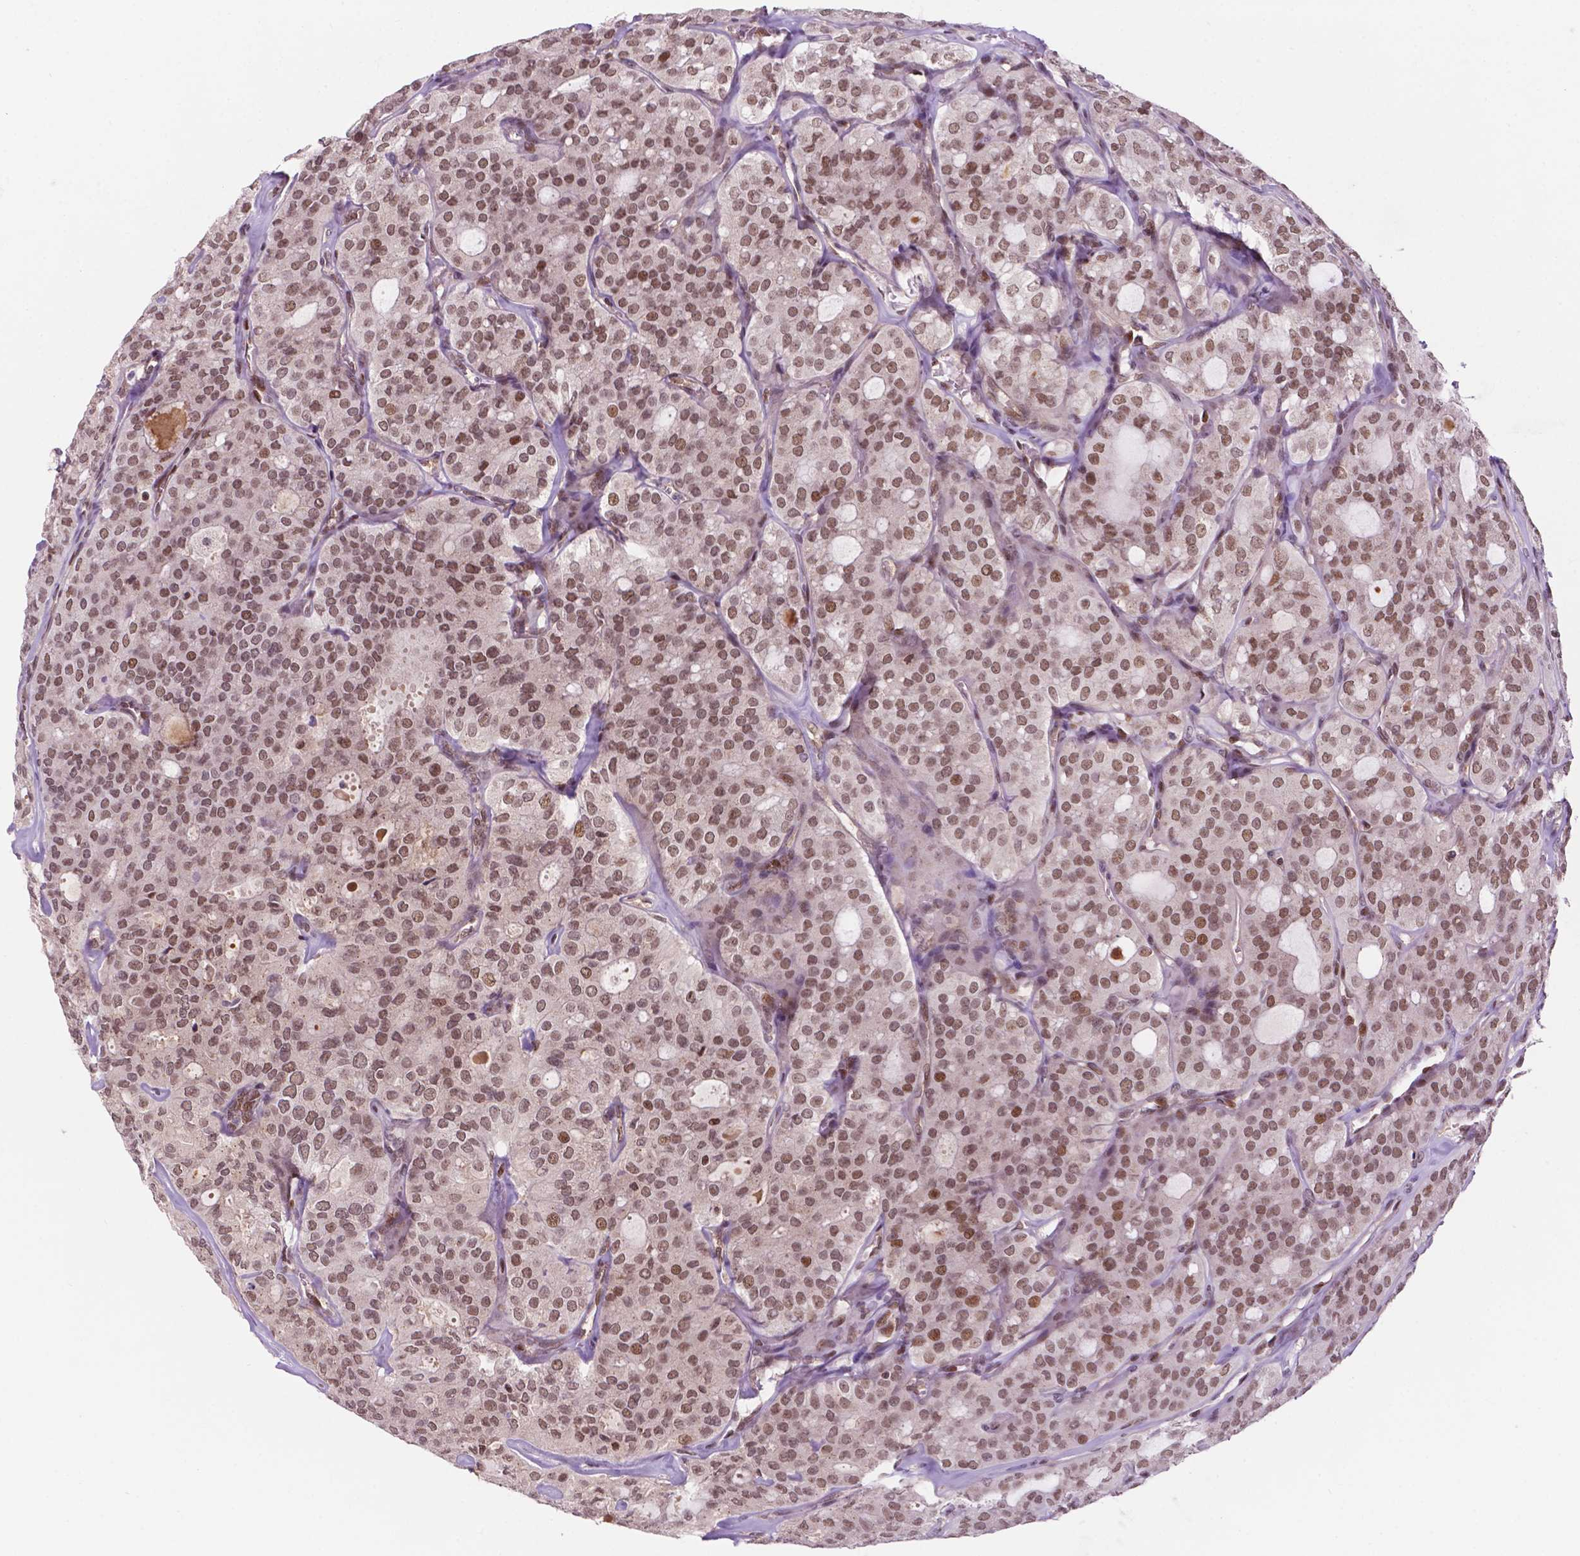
{"staining": {"intensity": "moderate", "quantity": ">75%", "location": "nuclear"}, "tissue": "thyroid cancer", "cell_type": "Tumor cells", "image_type": "cancer", "snomed": [{"axis": "morphology", "description": "Follicular adenoma carcinoma, NOS"}, {"axis": "topography", "description": "Thyroid gland"}], "caption": "The immunohistochemical stain labels moderate nuclear staining in tumor cells of thyroid cancer tissue. (DAB = brown stain, brightfield microscopy at high magnification).", "gene": "PER2", "patient": {"sex": "male", "age": 75}}